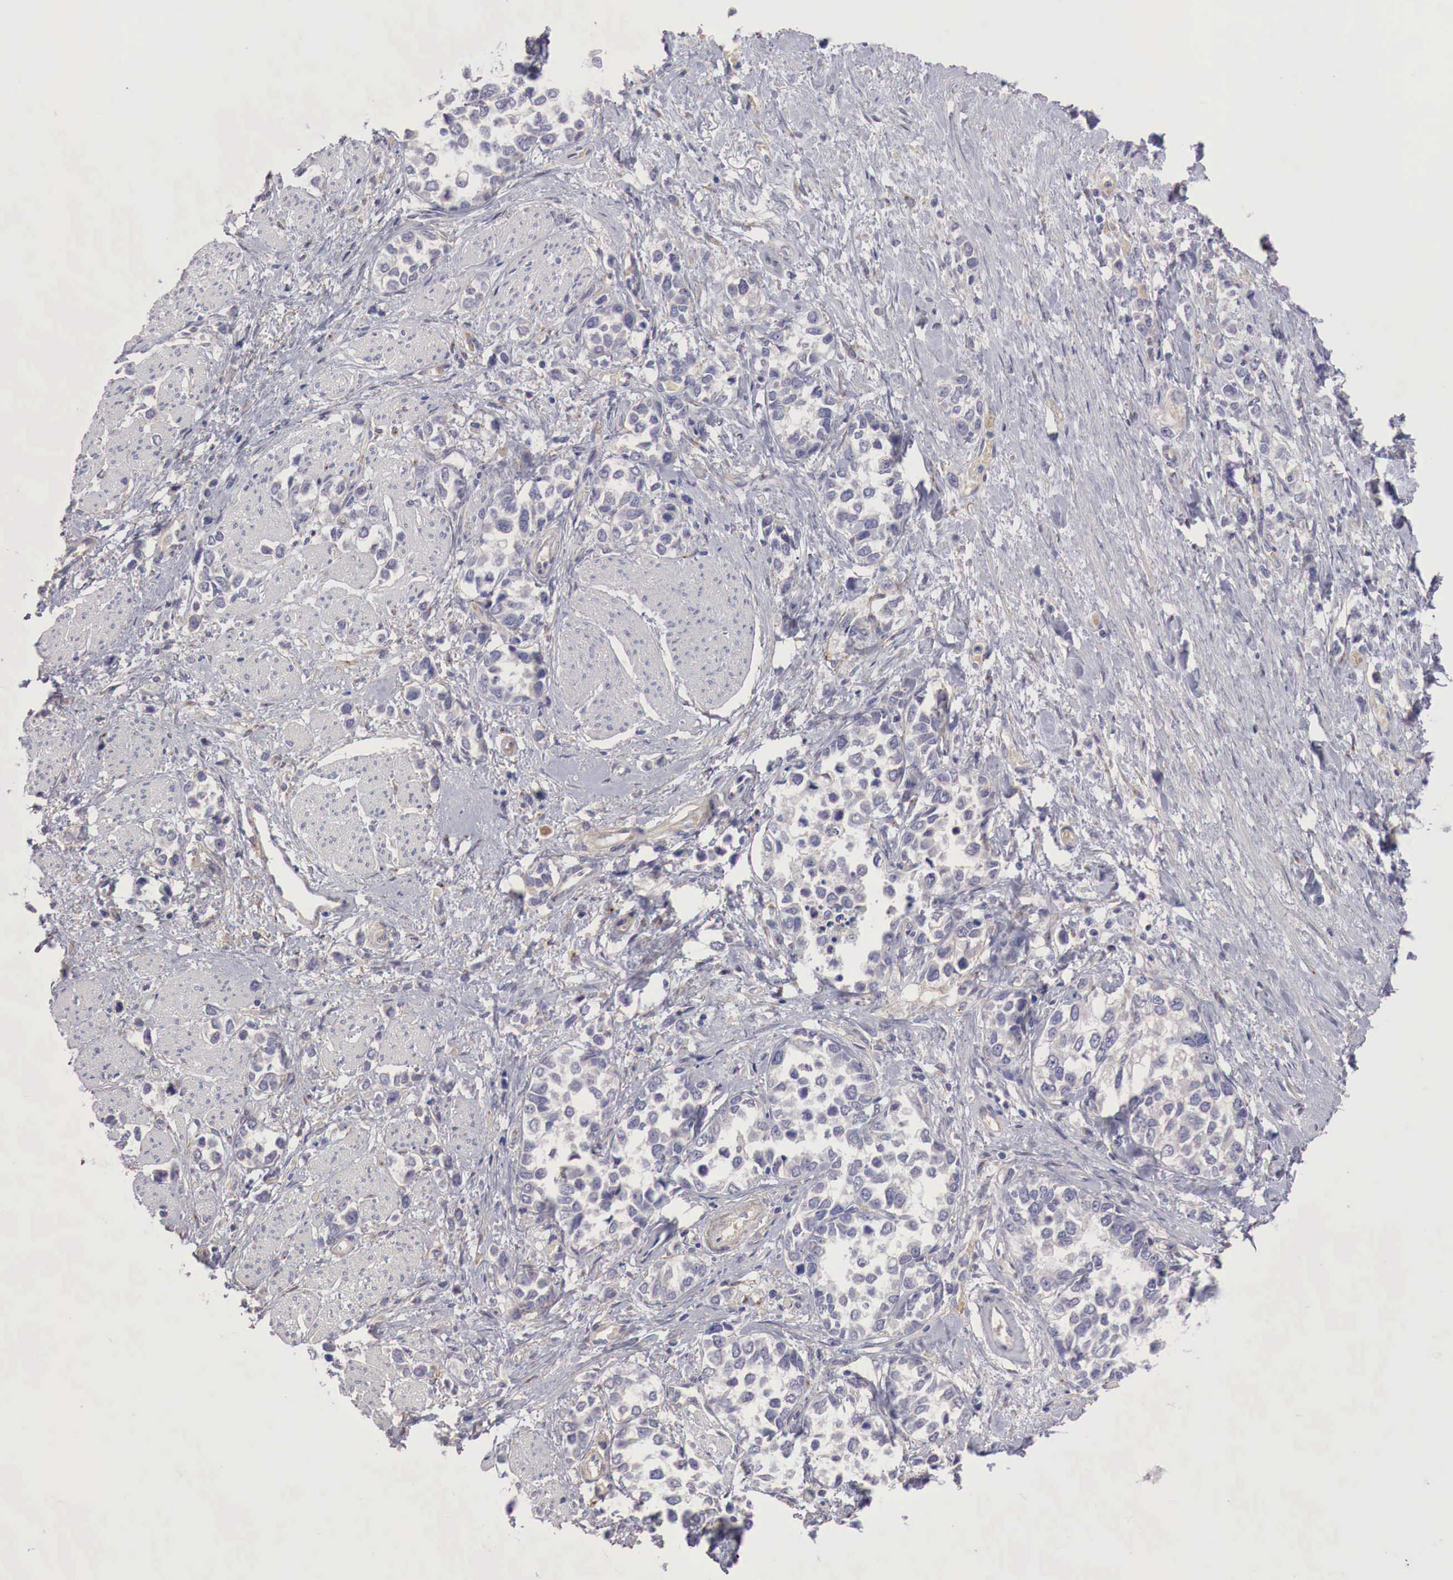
{"staining": {"intensity": "negative", "quantity": "none", "location": "none"}, "tissue": "stomach cancer", "cell_type": "Tumor cells", "image_type": "cancer", "snomed": [{"axis": "morphology", "description": "Adenocarcinoma, NOS"}, {"axis": "topography", "description": "Stomach, upper"}], "caption": "Tumor cells are negative for protein expression in human stomach adenocarcinoma.", "gene": "KLHDC7B", "patient": {"sex": "male", "age": 76}}